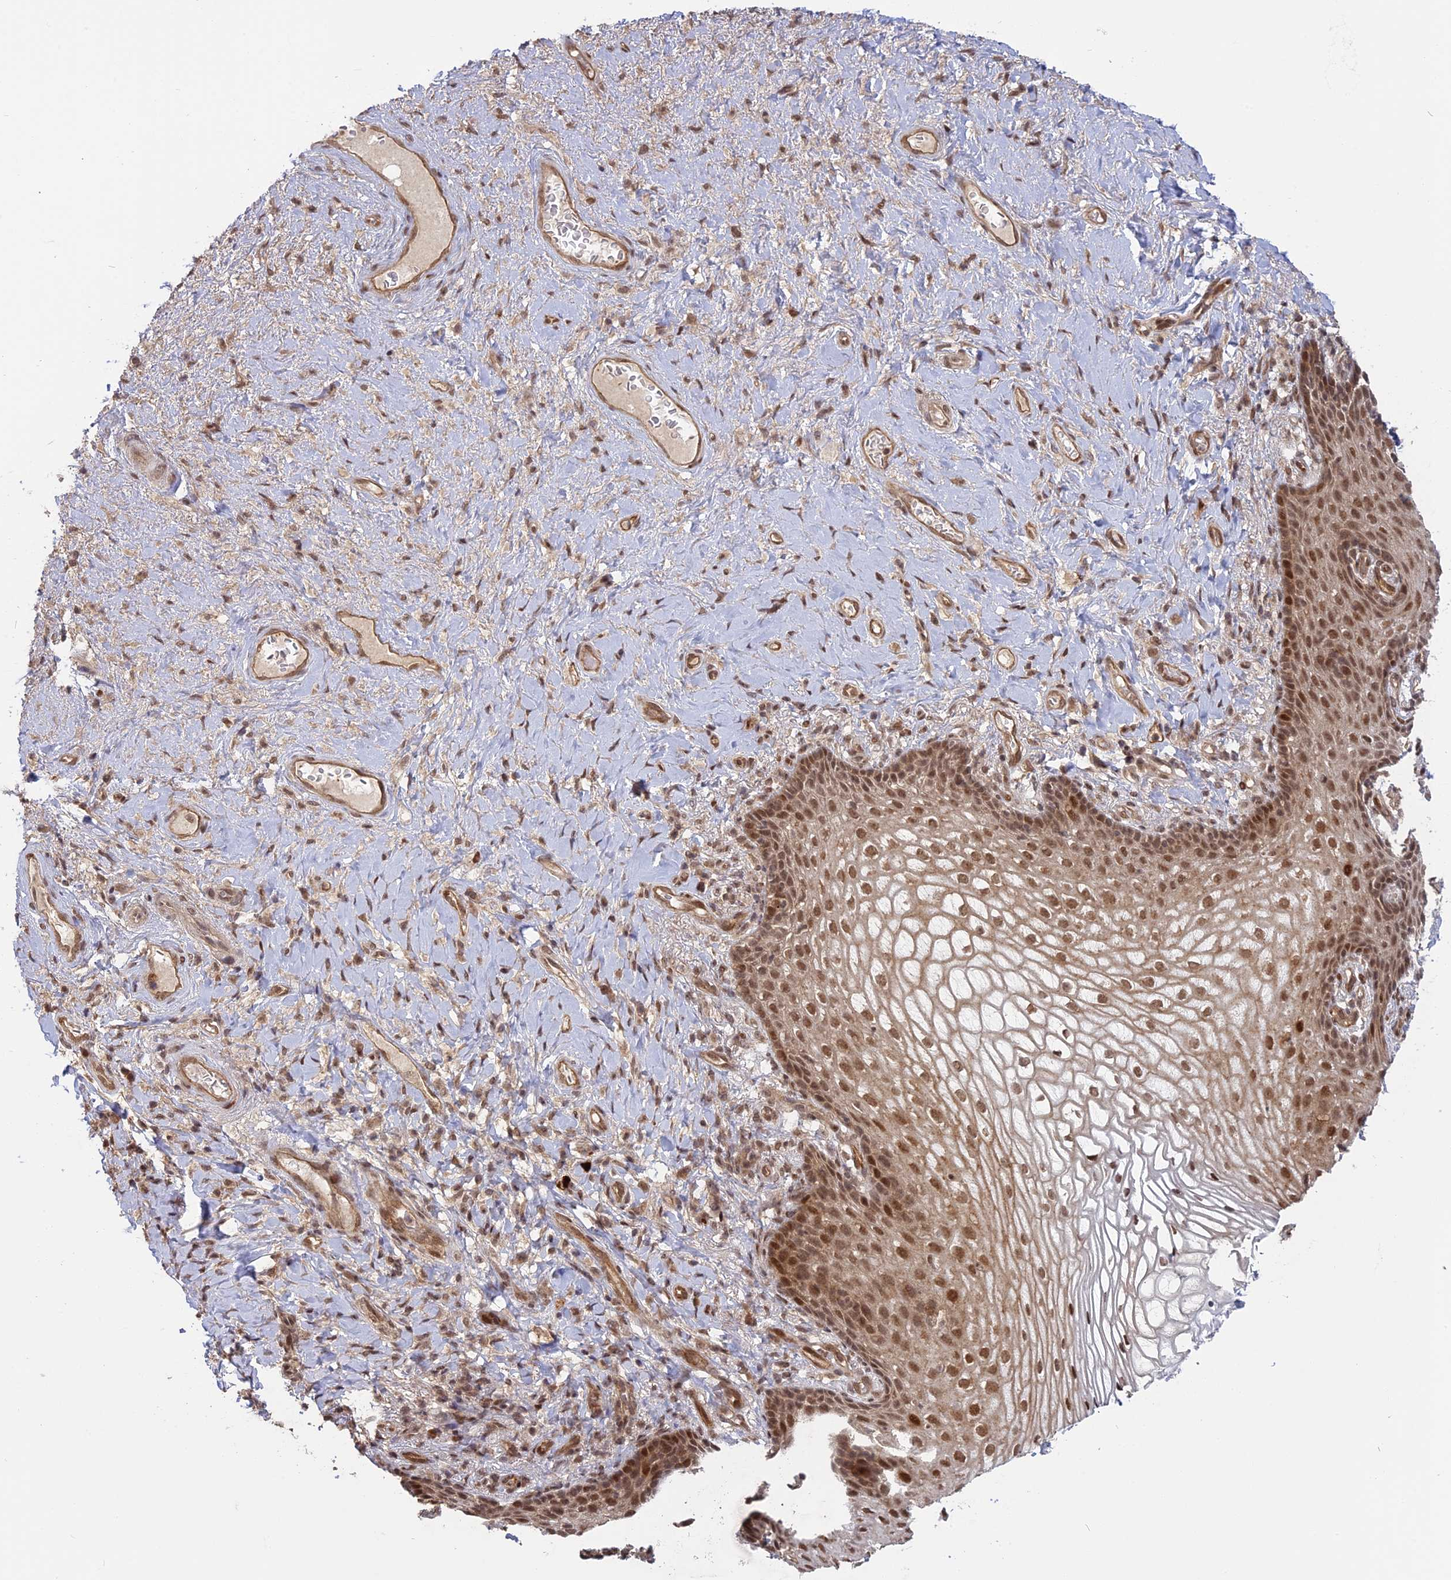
{"staining": {"intensity": "moderate", "quantity": ">75%", "location": "cytoplasmic/membranous,nuclear"}, "tissue": "vagina", "cell_type": "Squamous epithelial cells", "image_type": "normal", "snomed": [{"axis": "morphology", "description": "Normal tissue, NOS"}, {"axis": "topography", "description": "Vagina"}], "caption": "The histopathology image displays immunohistochemical staining of unremarkable vagina. There is moderate cytoplasmic/membranous,nuclear positivity is seen in about >75% of squamous epithelial cells.", "gene": "PKIG", "patient": {"sex": "female", "age": 60}}